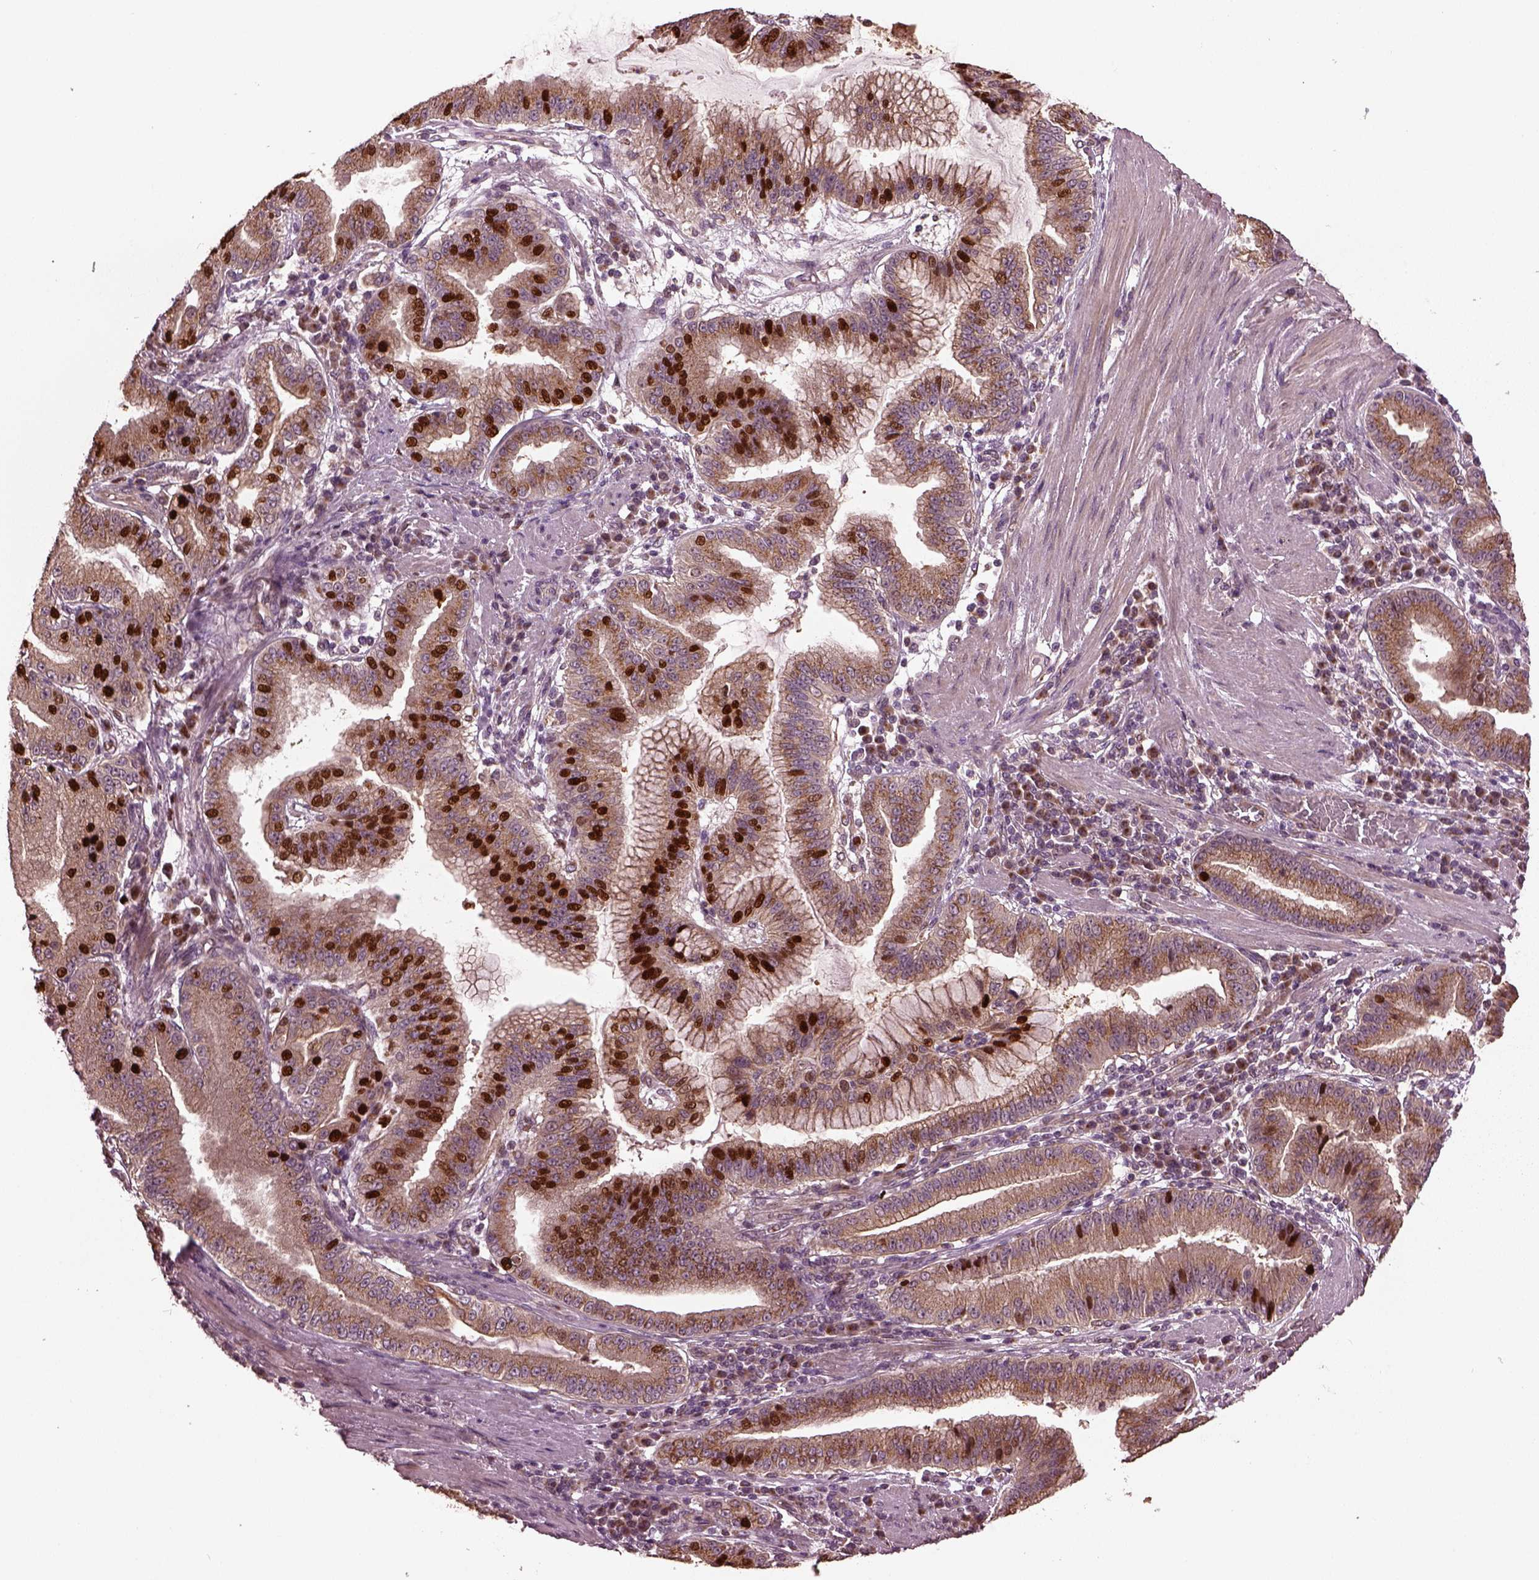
{"staining": {"intensity": "strong", "quantity": "25%-75%", "location": "nuclear"}, "tissue": "stomach cancer", "cell_type": "Tumor cells", "image_type": "cancer", "snomed": [{"axis": "morphology", "description": "Adenocarcinoma, NOS"}, {"axis": "topography", "description": "Stomach"}], "caption": "Protein analysis of stomach cancer tissue demonstrates strong nuclear staining in about 25%-75% of tumor cells.", "gene": "RUFY3", "patient": {"sex": "male", "age": 83}}